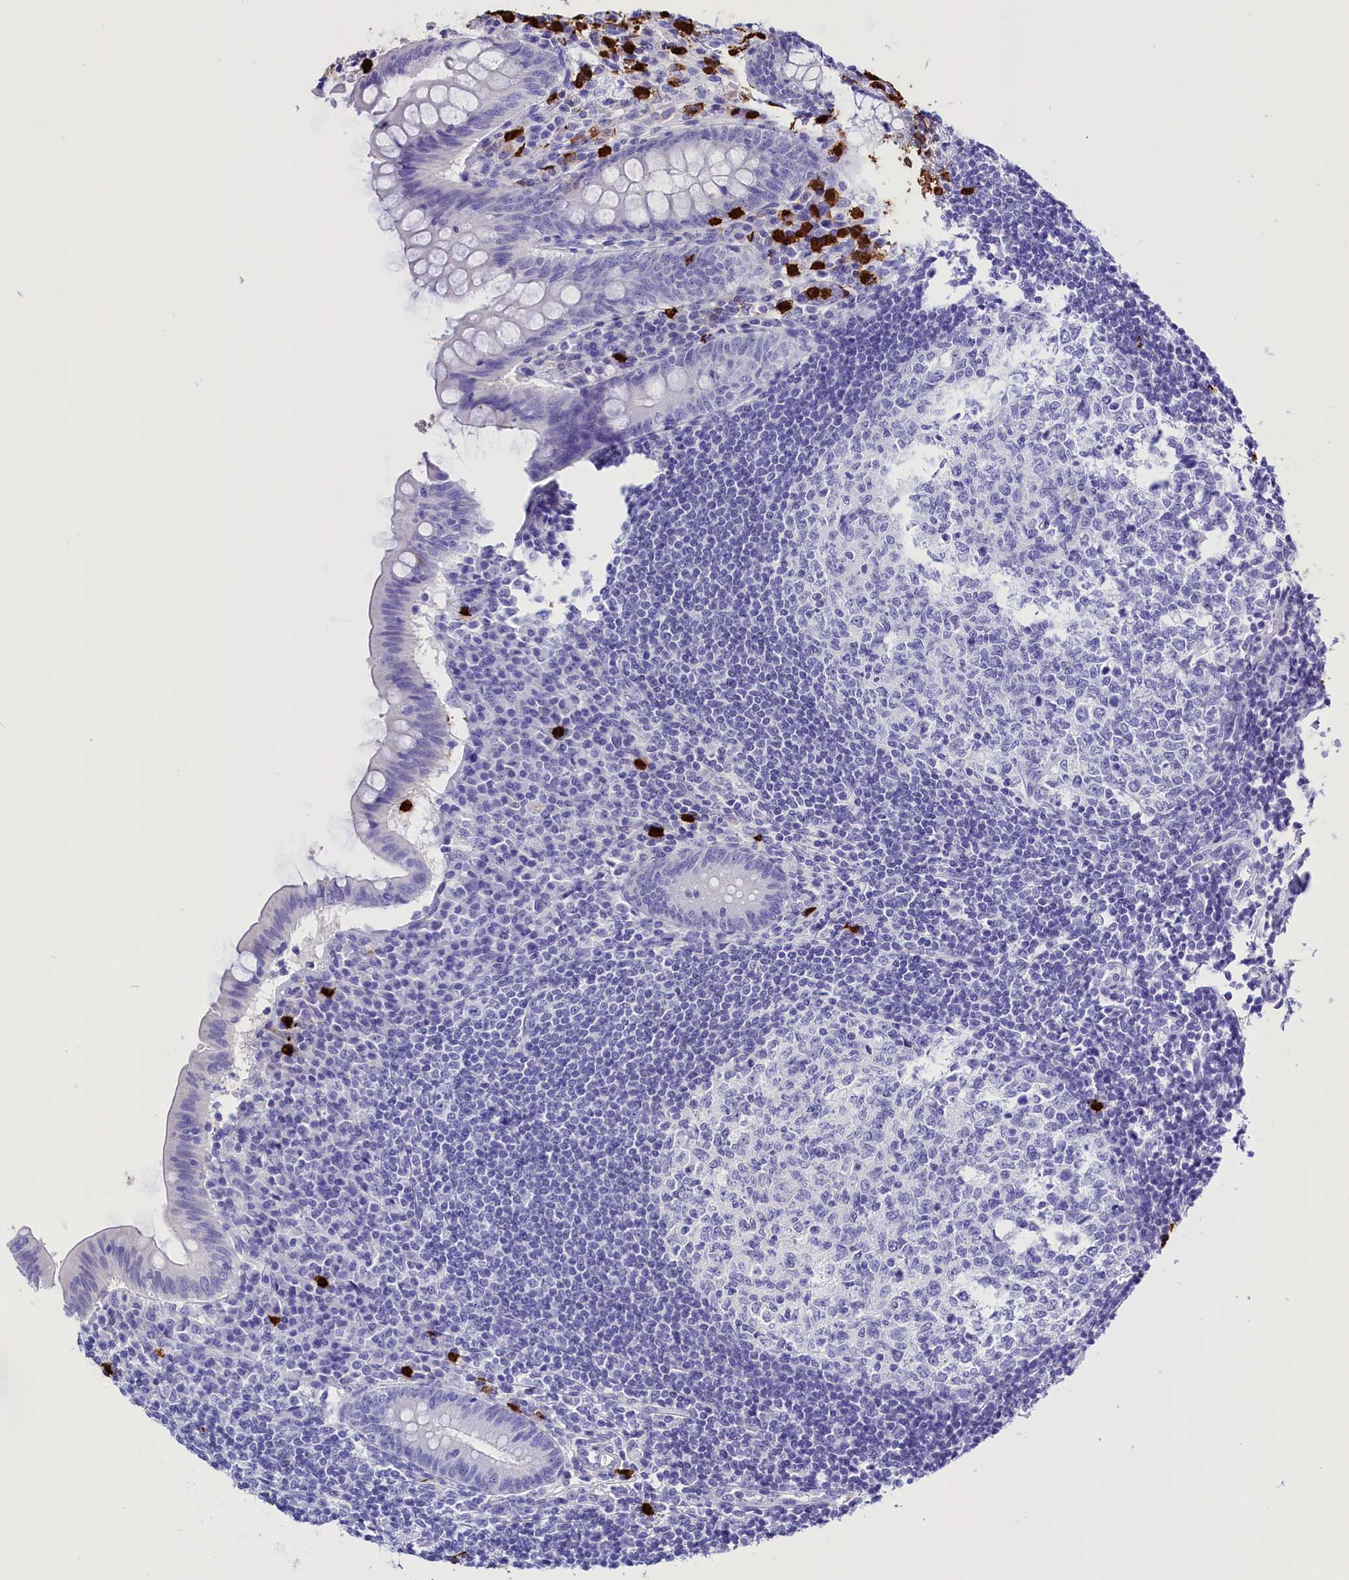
{"staining": {"intensity": "negative", "quantity": "none", "location": "none"}, "tissue": "appendix", "cell_type": "Glandular cells", "image_type": "normal", "snomed": [{"axis": "morphology", "description": "Normal tissue, NOS"}, {"axis": "topography", "description": "Appendix"}], "caption": "IHC image of unremarkable human appendix stained for a protein (brown), which demonstrates no positivity in glandular cells. The staining is performed using DAB brown chromogen with nuclei counter-stained in using hematoxylin.", "gene": "CLC", "patient": {"sex": "female", "age": 33}}